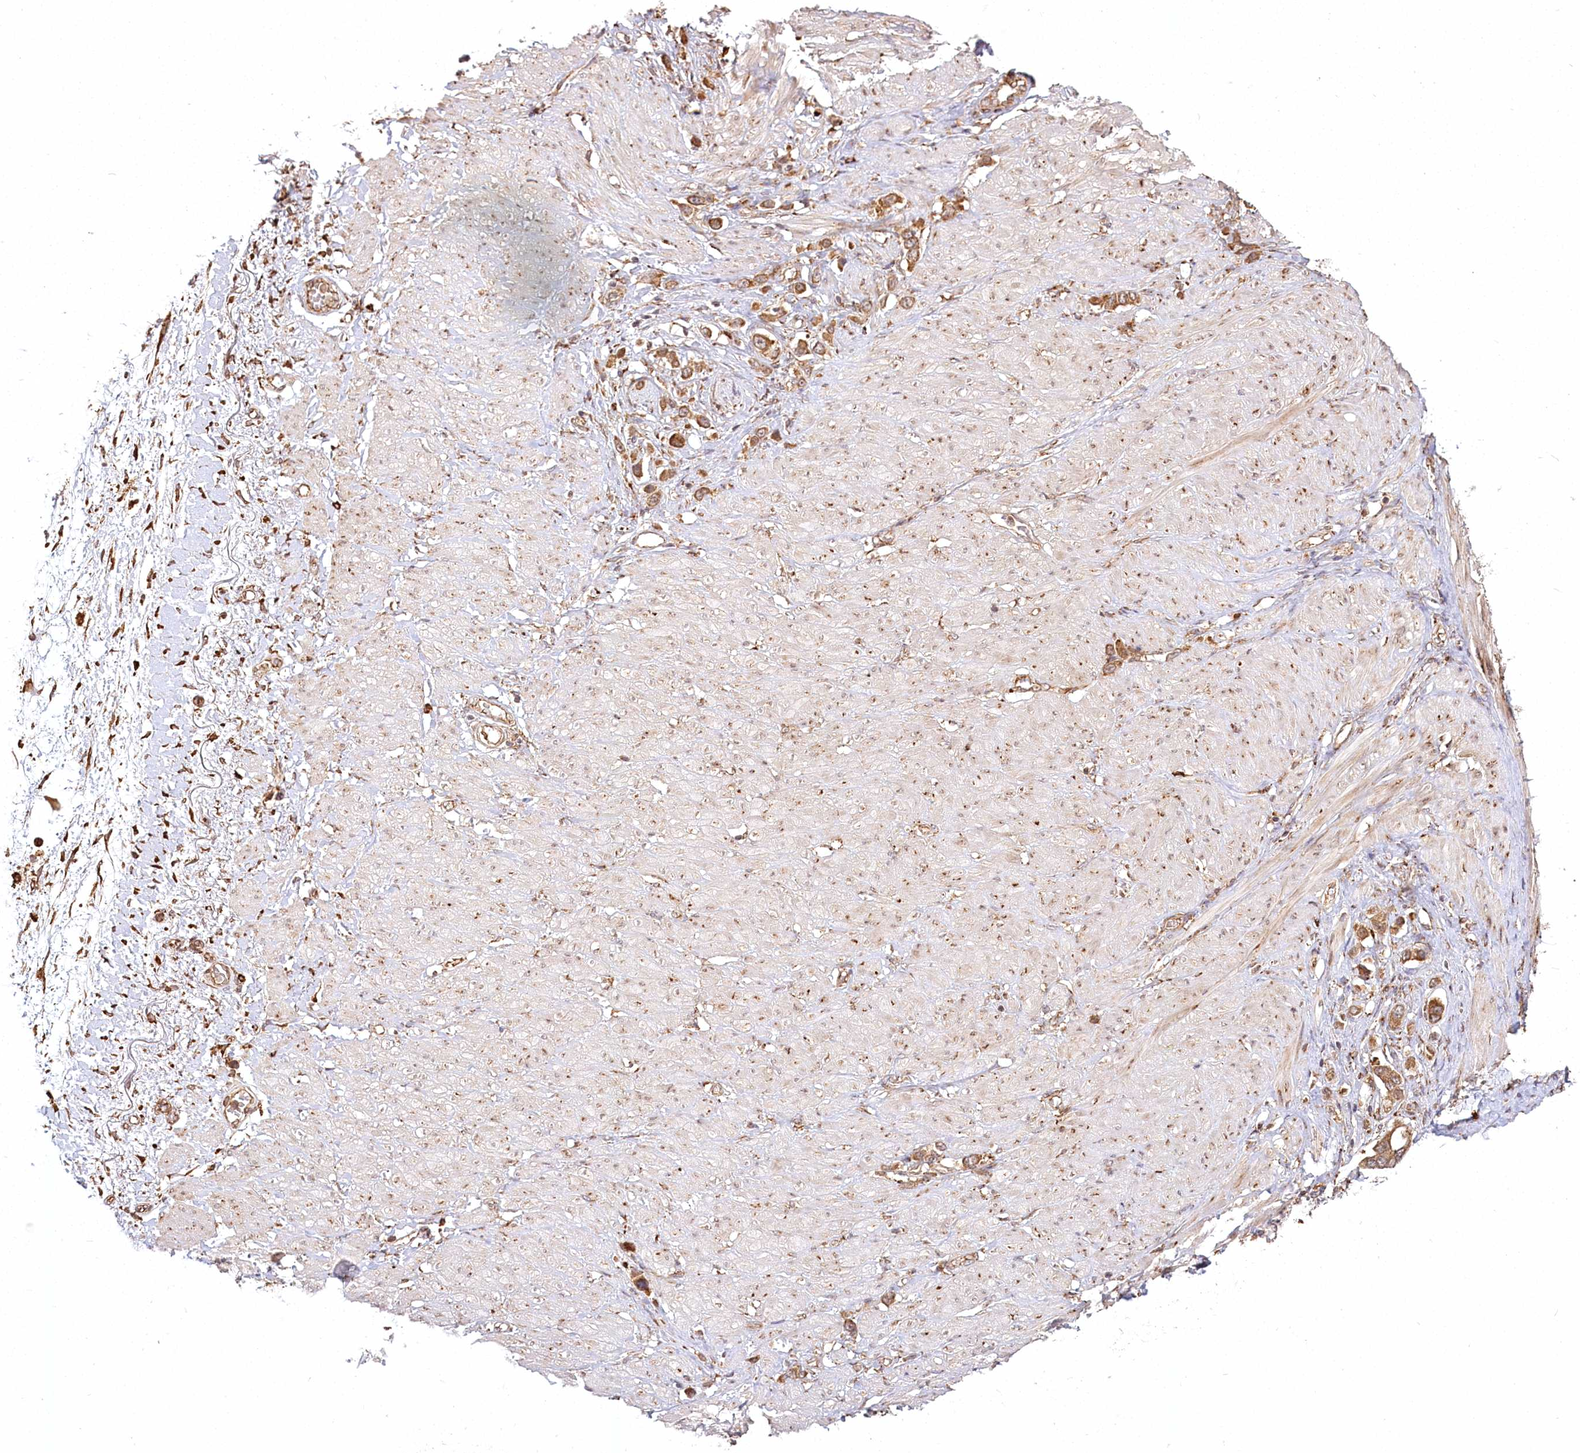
{"staining": {"intensity": "moderate", "quantity": ">75%", "location": "cytoplasmic/membranous"}, "tissue": "stomach cancer", "cell_type": "Tumor cells", "image_type": "cancer", "snomed": [{"axis": "morphology", "description": "Adenocarcinoma, NOS"}, {"axis": "topography", "description": "Stomach"}], "caption": "Immunohistochemistry (IHC) of human stomach cancer exhibits medium levels of moderate cytoplasmic/membranous positivity in about >75% of tumor cells.", "gene": "FAM13A", "patient": {"sex": "female", "age": 65}}